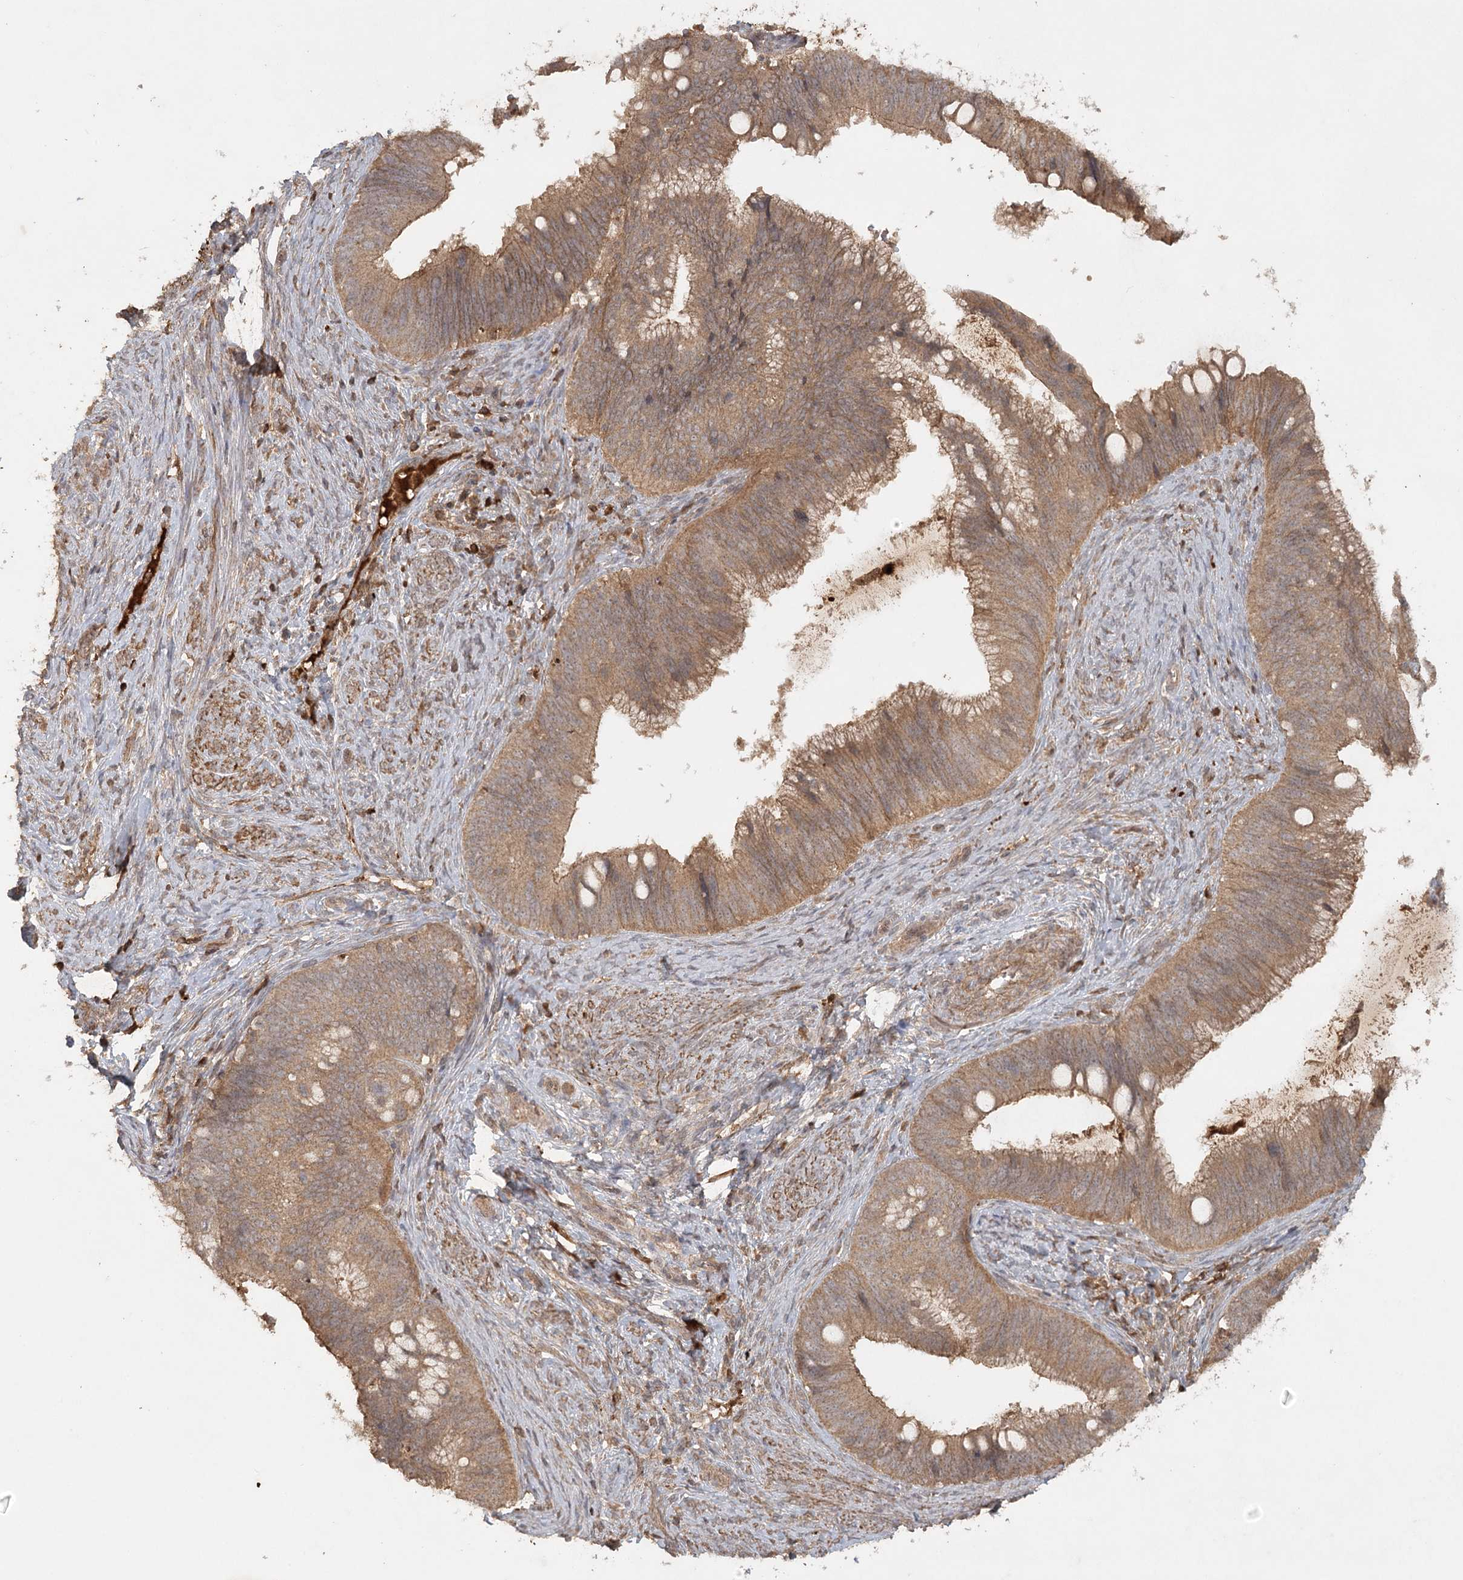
{"staining": {"intensity": "moderate", "quantity": ">75%", "location": "cytoplasmic/membranous"}, "tissue": "cervical cancer", "cell_type": "Tumor cells", "image_type": "cancer", "snomed": [{"axis": "morphology", "description": "Adenocarcinoma, NOS"}, {"axis": "topography", "description": "Cervix"}], "caption": "Immunohistochemical staining of human cervical cancer (adenocarcinoma) reveals moderate cytoplasmic/membranous protein staining in approximately >75% of tumor cells.", "gene": "ARL13A", "patient": {"sex": "female", "age": 42}}